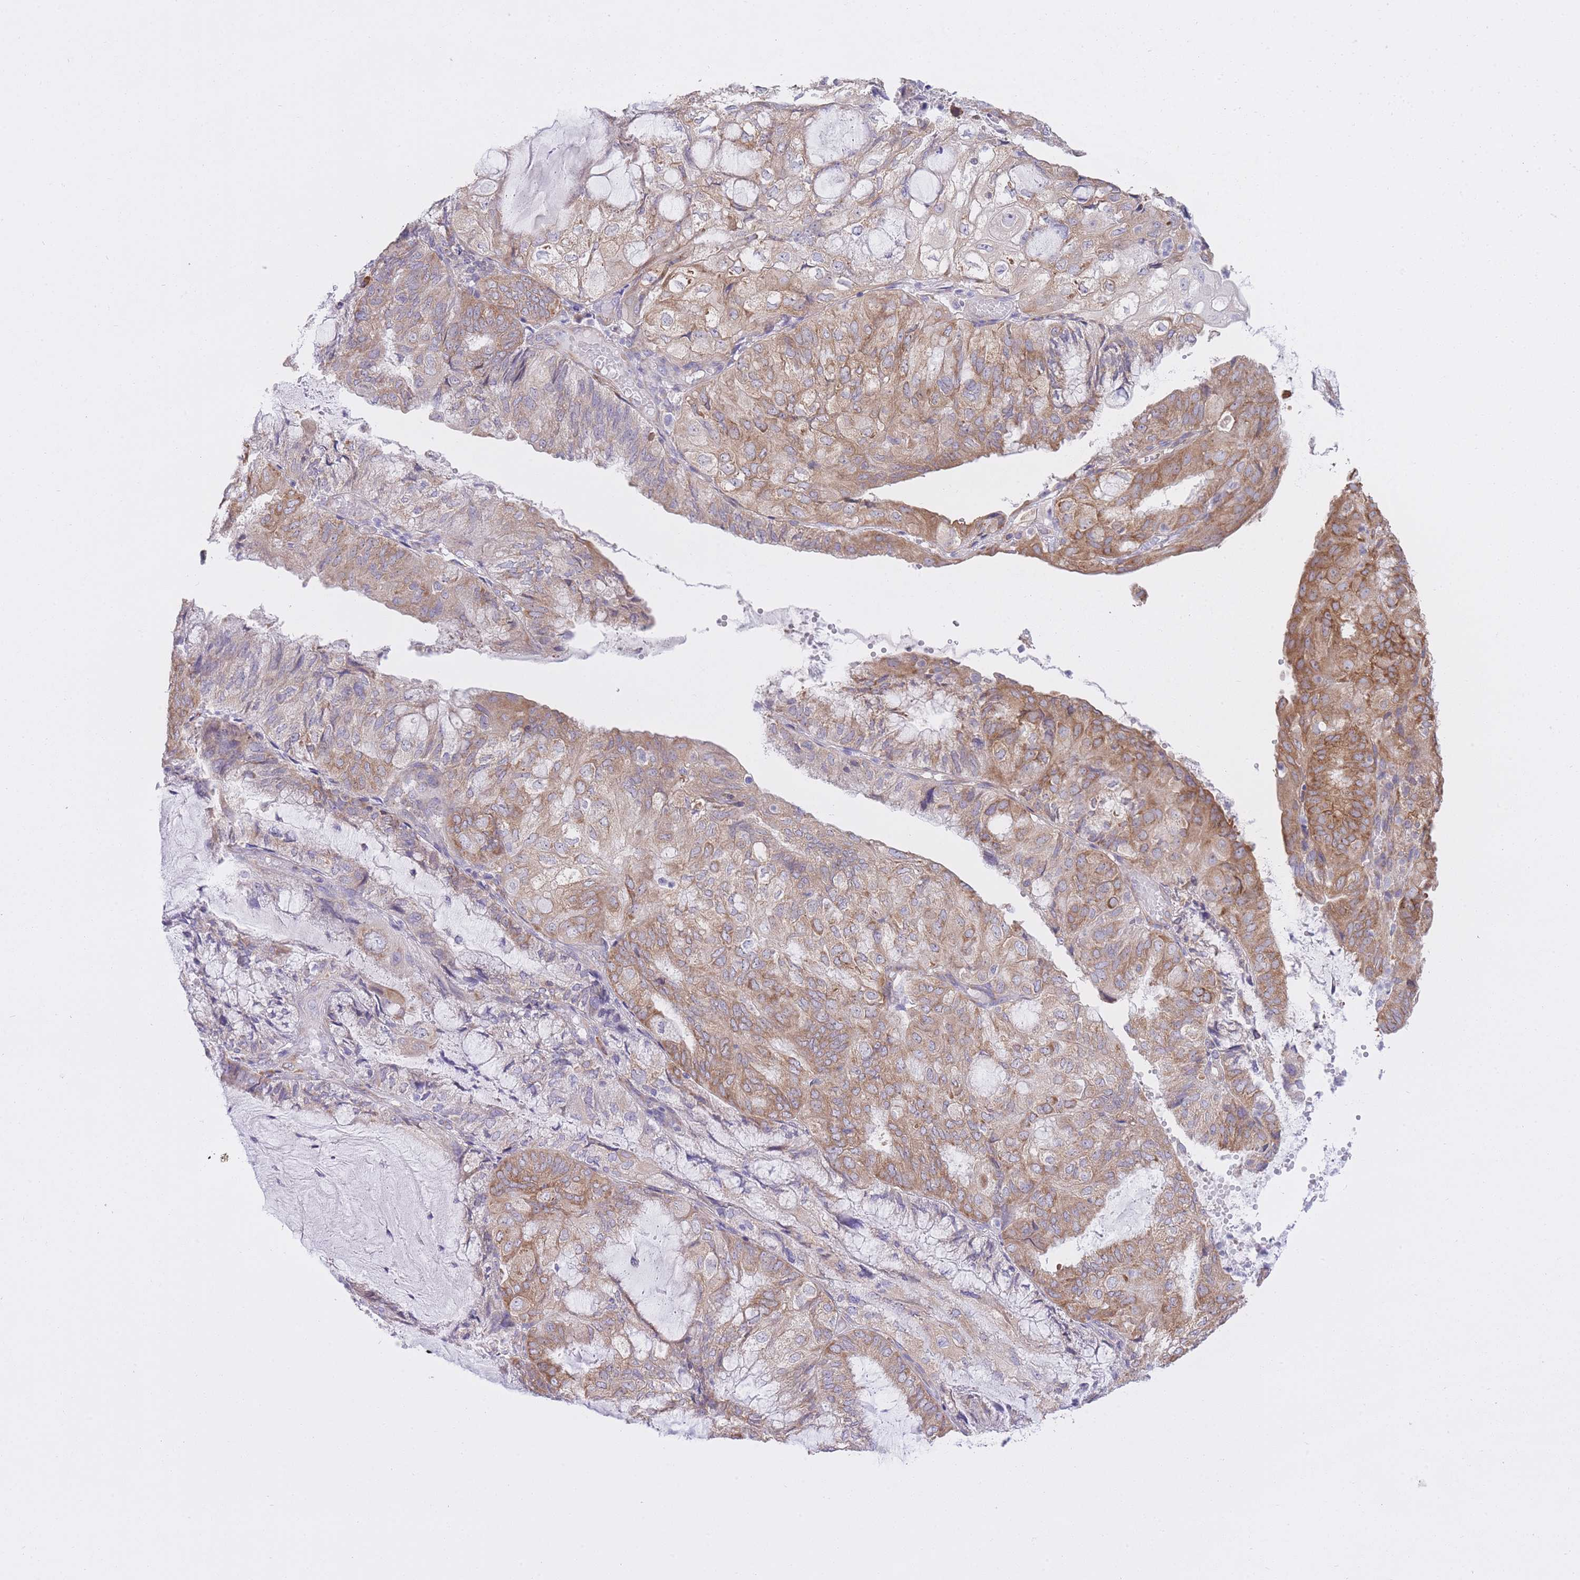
{"staining": {"intensity": "moderate", "quantity": "25%-75%", "location": "cytoplasmic/membranous"}, "tissue": "endometrial cancer", "cell_type": "Tumor cells", "image_type": "cancer", "snomed": [{"axis": "morphology", "description": "Adenocarcinoma, NOS"}, {"axis": "topography", "description": "Endometrium"}], "caption": "High-power microscopy captured an immunohistochemistry image of endometrial cancer, revealing moderate cytoplasmic/membranous staining in about 25%-75% of tumor cells.", "gene": "ZNF501", "patient": {"sex": "female", "age": 81}}